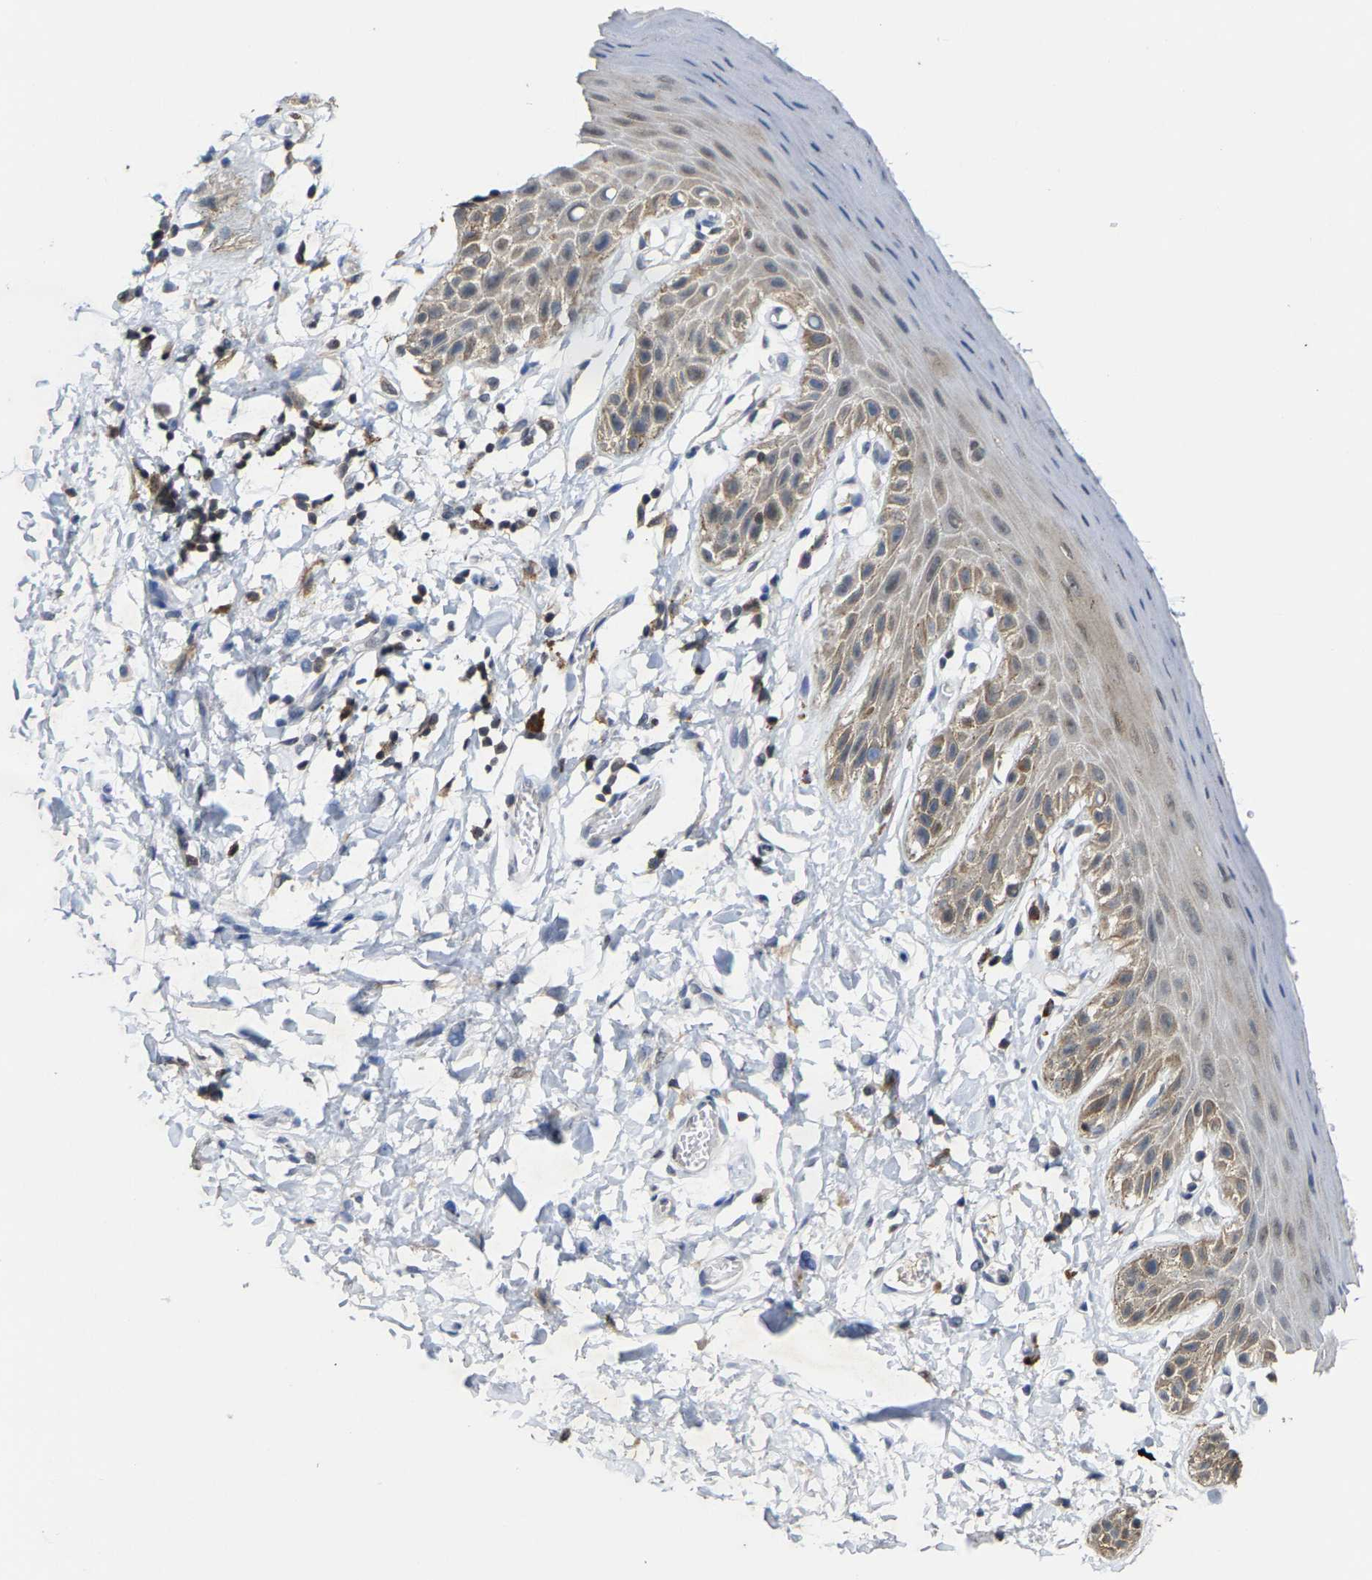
{"staining": {"intensity": "moderate", "quantity": "<25%", "location": "cytoplasmic/membranous"}, "tissue": "skin", "cell_type": "Epidermal cells", "image_type": "normal", "snomed": [{"axis": "morphology", "description": "Normal tissue, NOS"}, {"axis": "topography", "description": "Anal"}], "caption": "Skin stained with a brown dye exhibits moderate cytoplasmic/membranous positive positivity in approximately <25% of epidermal cells.", "gene": "FGD3", "patient": {"sex": "male", "age": 44}}